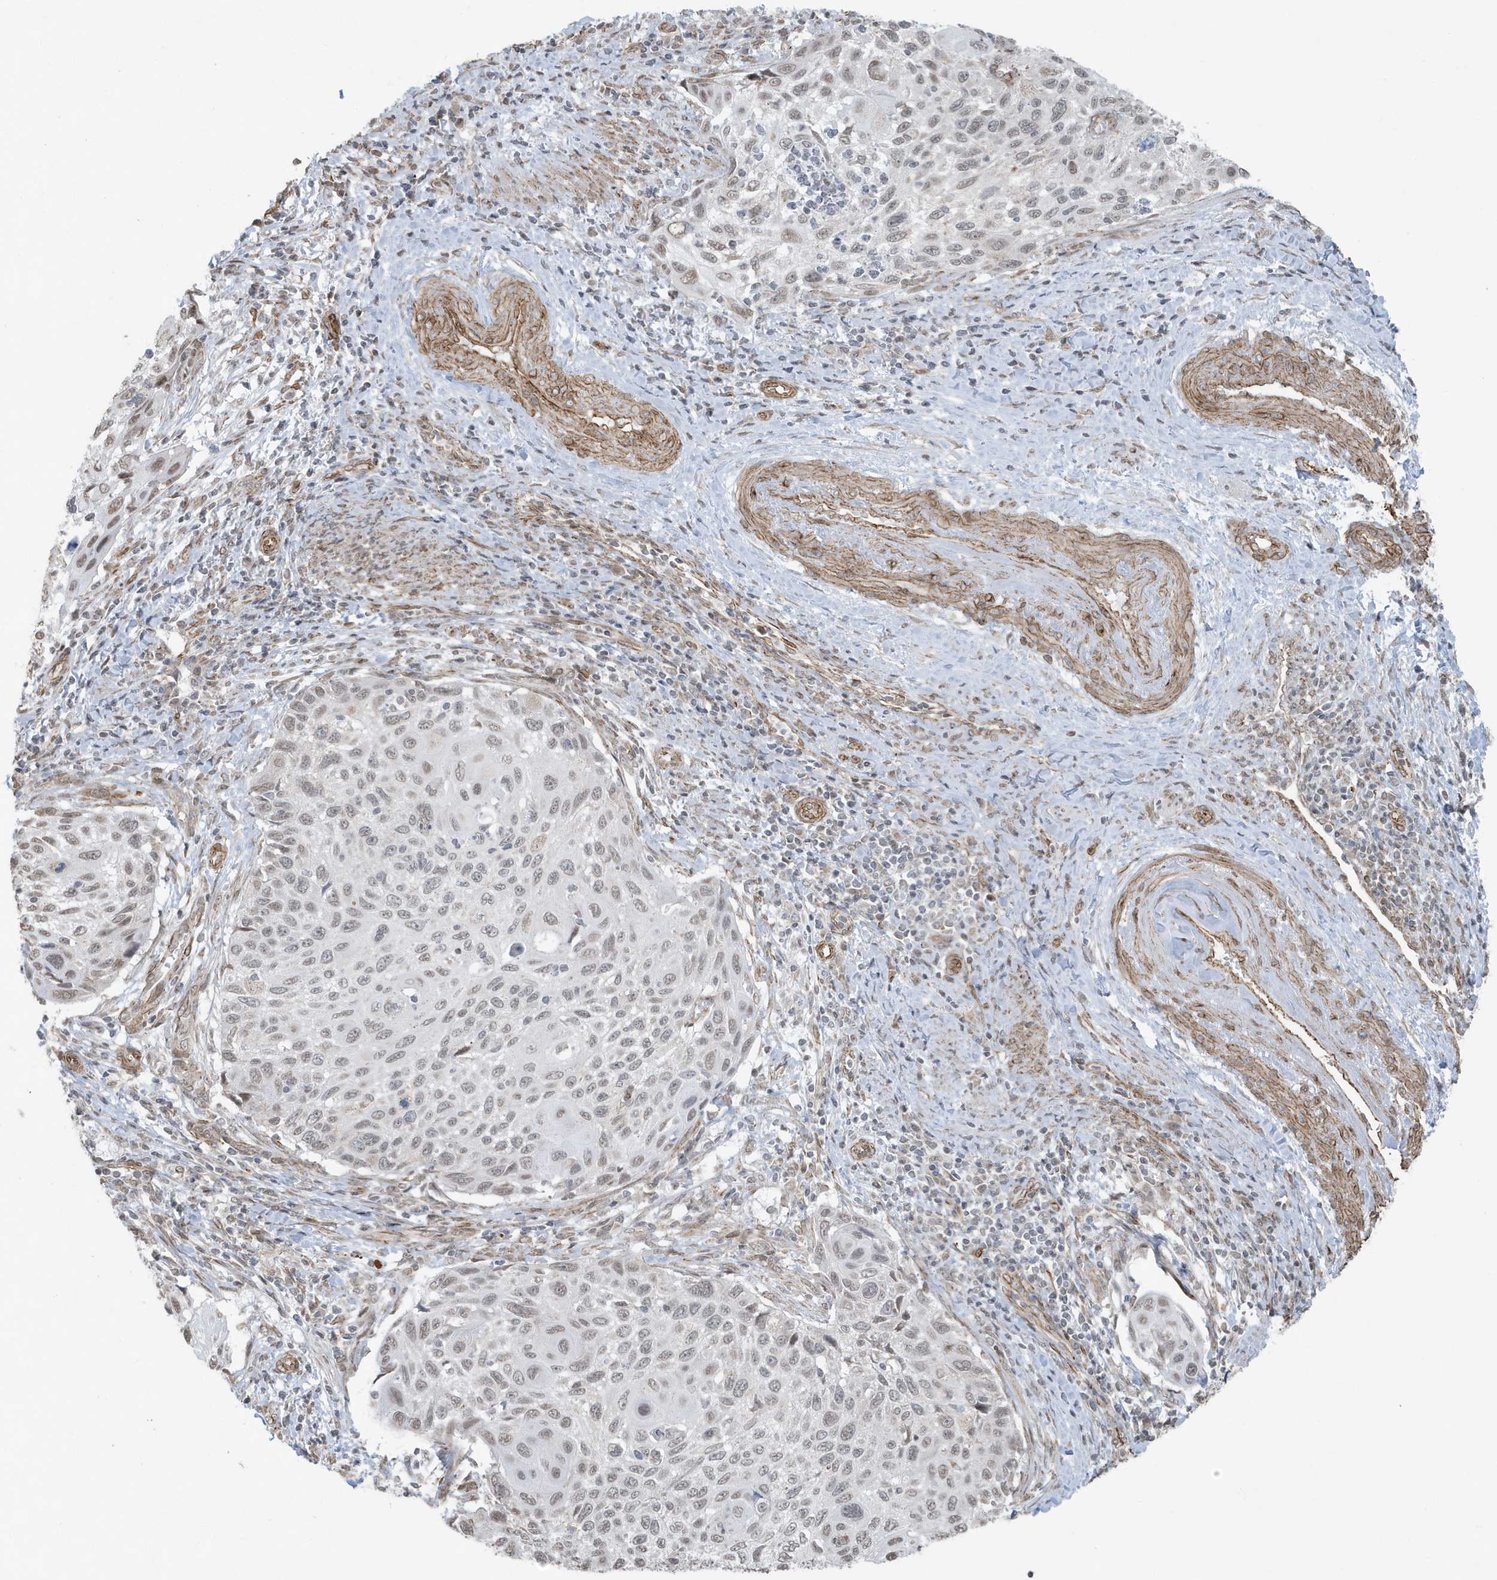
{"staining": {"intensity": "weak", "quantity": "25%-75%", "location": "nuclear"}, "tissue": "cervical cancer", "cell_type": "Tumor cells", "image_type": "cancer", "snomed": [{"axis": "morphology", "description": "Squamous cell carcinoma, NOS"}, {"axis": "topography", "description": "Cervix"}], "caption": "Squamous cell carcinoma (cervical) stained with a brown dye demonstrates weak nuclear positive staining in approximately 25%-75% of tumor cells.", "gene": "CHCHD4", "patient": {"sex": "female", "age": 70}}